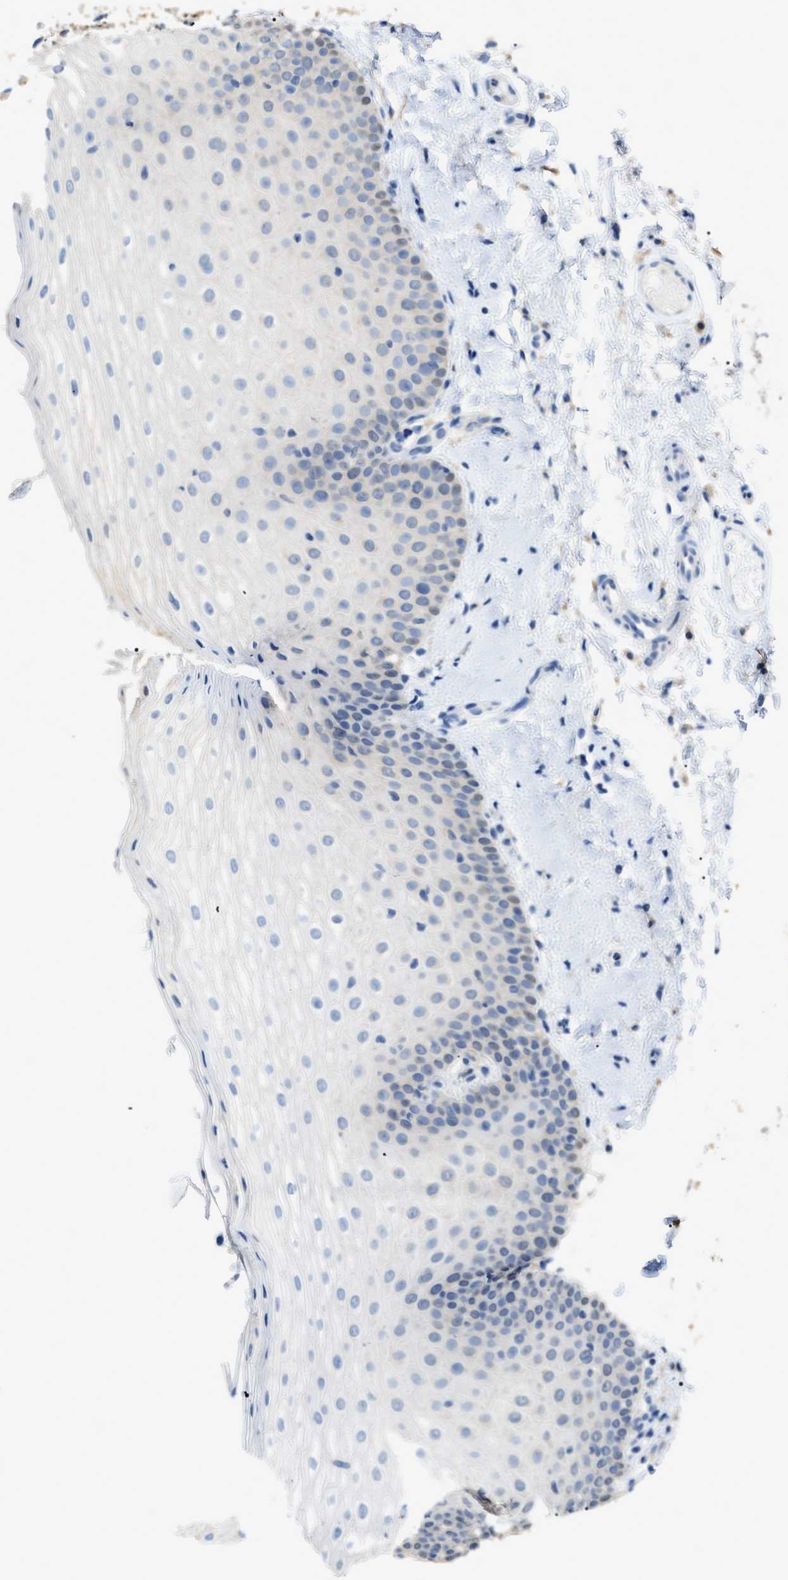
{"staining": {"intensity": "negative", "quantity": "none", "location": "none"}, "tissue": "oral mucosa", "cell_type": "Squamous epithelial cells", "image_type": "normal", "snomed": [{"axis": "morphology", "description": "Normal tissue, NOS"}, {"axis": "topography", "description": "Skin"}, {"axis": "topography", "description": "Oral tissue"}], "caption": "Immunohistochemical staining of benign human oral mucosa exhibits no significant staining in squamous epithelial cells.", "gene": "GCN1", "patient": {"sex": "male", "age": 84}}